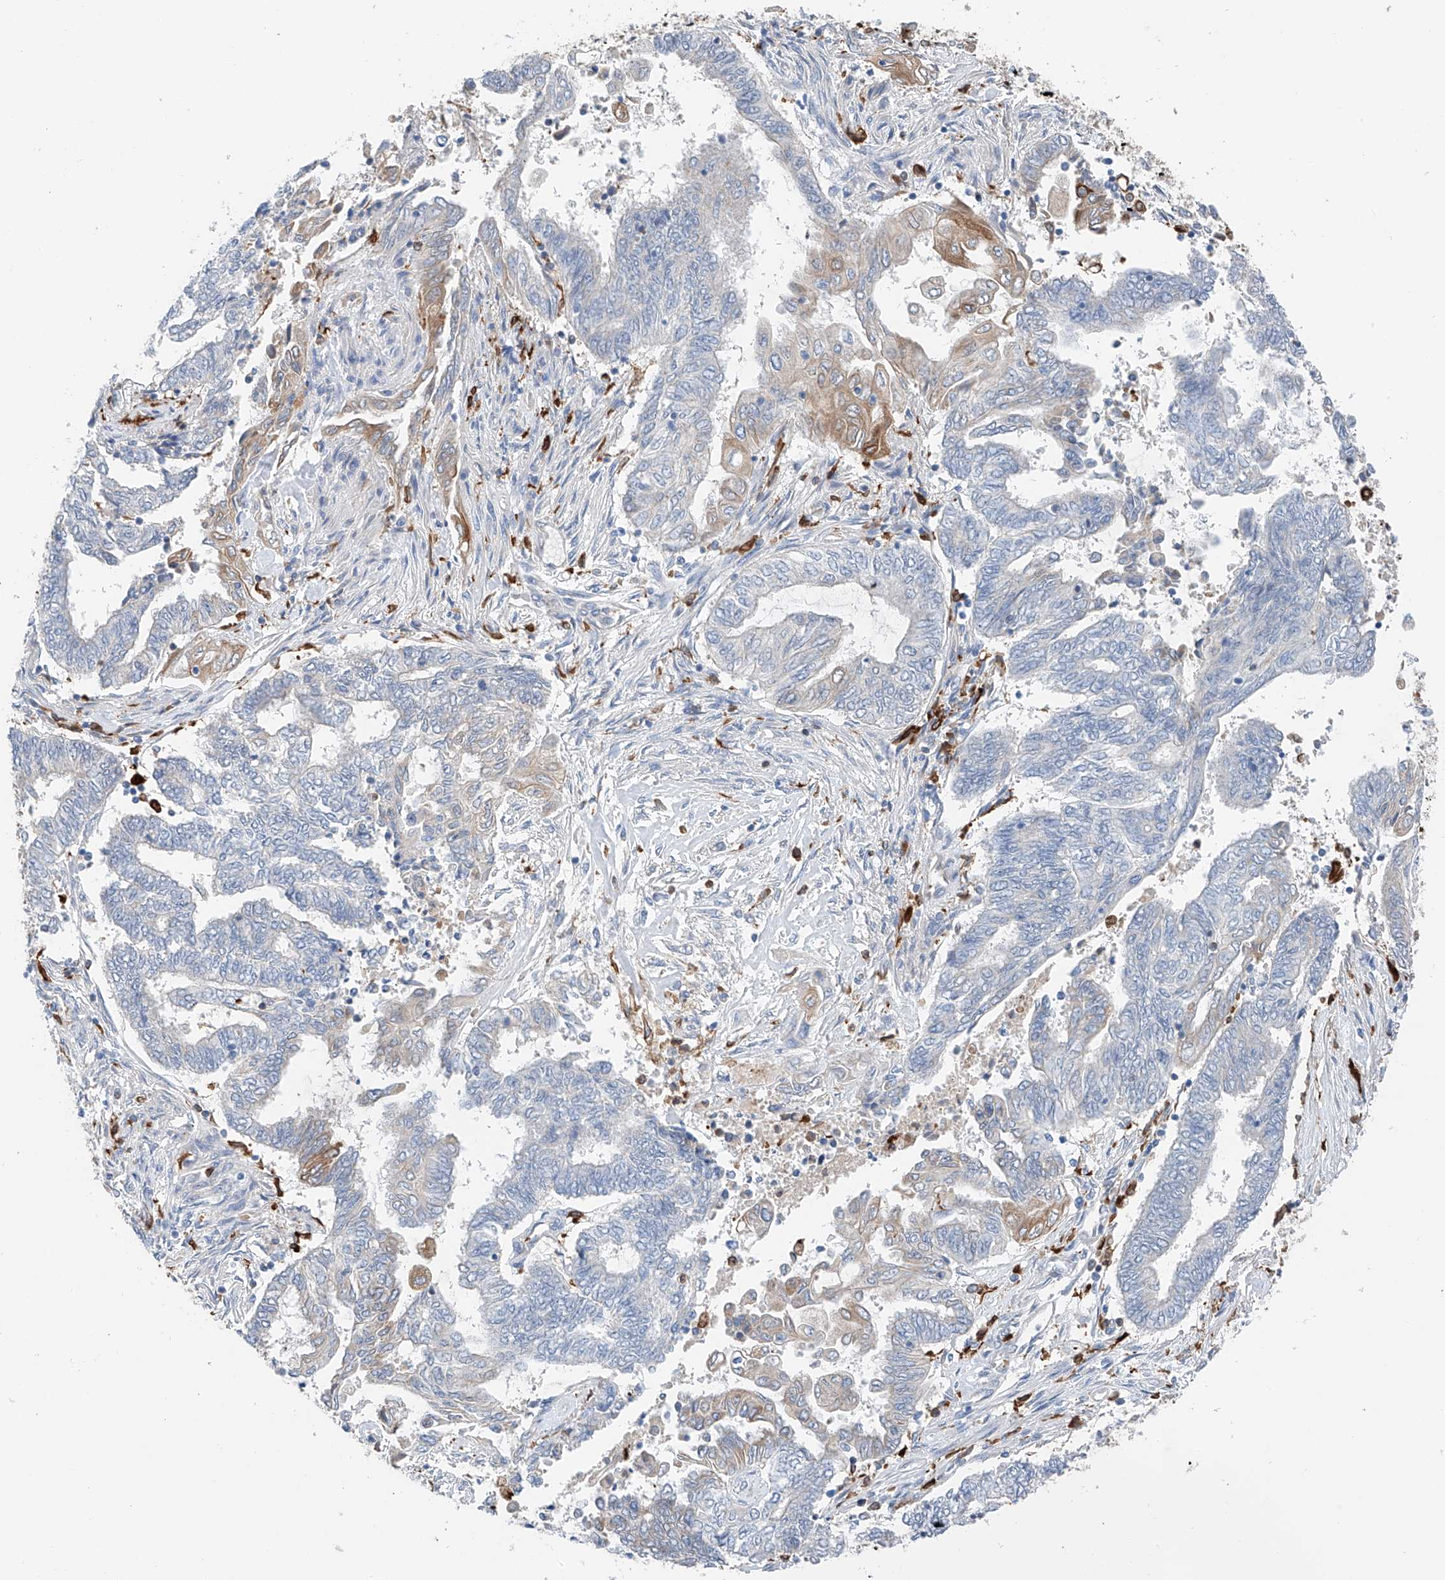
{"staining": {"intensity": "negative", "quantity": "none", "location": "none"}, "tissue": "endometrial cancer", "cell_type": "Tumor cells", "image_type": "cancer", "snomed": [{"axis": "morphology", "description": "Adenocarcinoma, NOS"}, {"axis": "topography", "description": "Uterus"}, {"axis": "topography", "description": "Endometrium"}], "caption": "Immunohistochemistry (IHC) photomicrograph of neoplastic tissue: endometrial cancer stained with DAB demonstrates no significant protein staining in tumor cells.", "gene": "TBXAS1", "patient": {"sex": "female", "age": 70}}